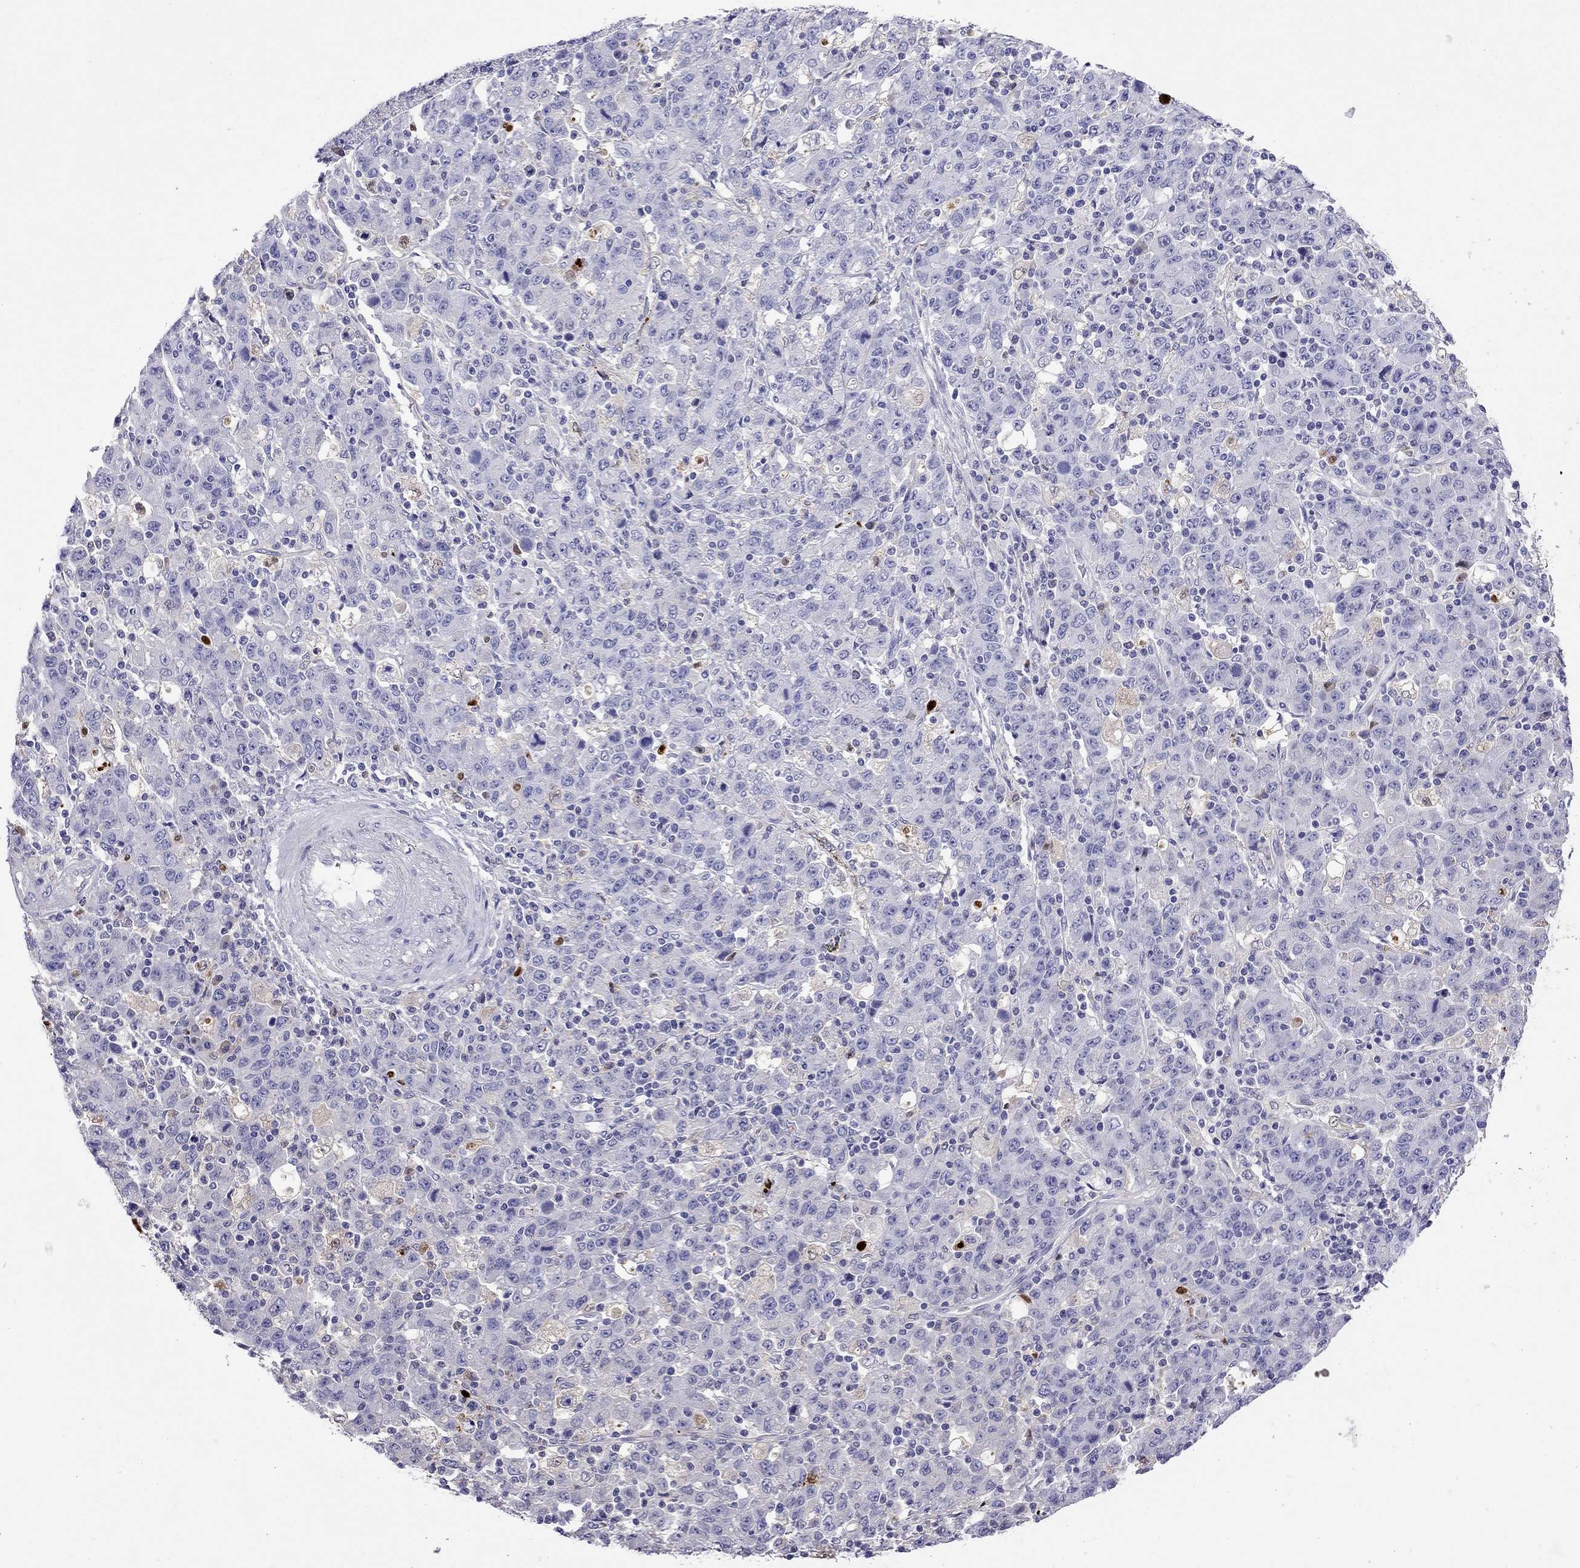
{"staining": {"intensity": "negative", "quantity": "none", "location": "none"}, "tissue": "stomach cancer", "cell_type": "Tumor cells", "image_type": "cancer", "snomed": [{"axis": "morphology", "description": "Adenocarcinoma, NOS"}, {"axis": "topography", "description": "Stomach, upper"}], "caption": "A micrograph of adenocarcinoma (stomach) stained for a protein exhibits no brown staining in tumor cells.", "gene": "SERPINA3", "patient": {"sex": "male", "age": 69}}